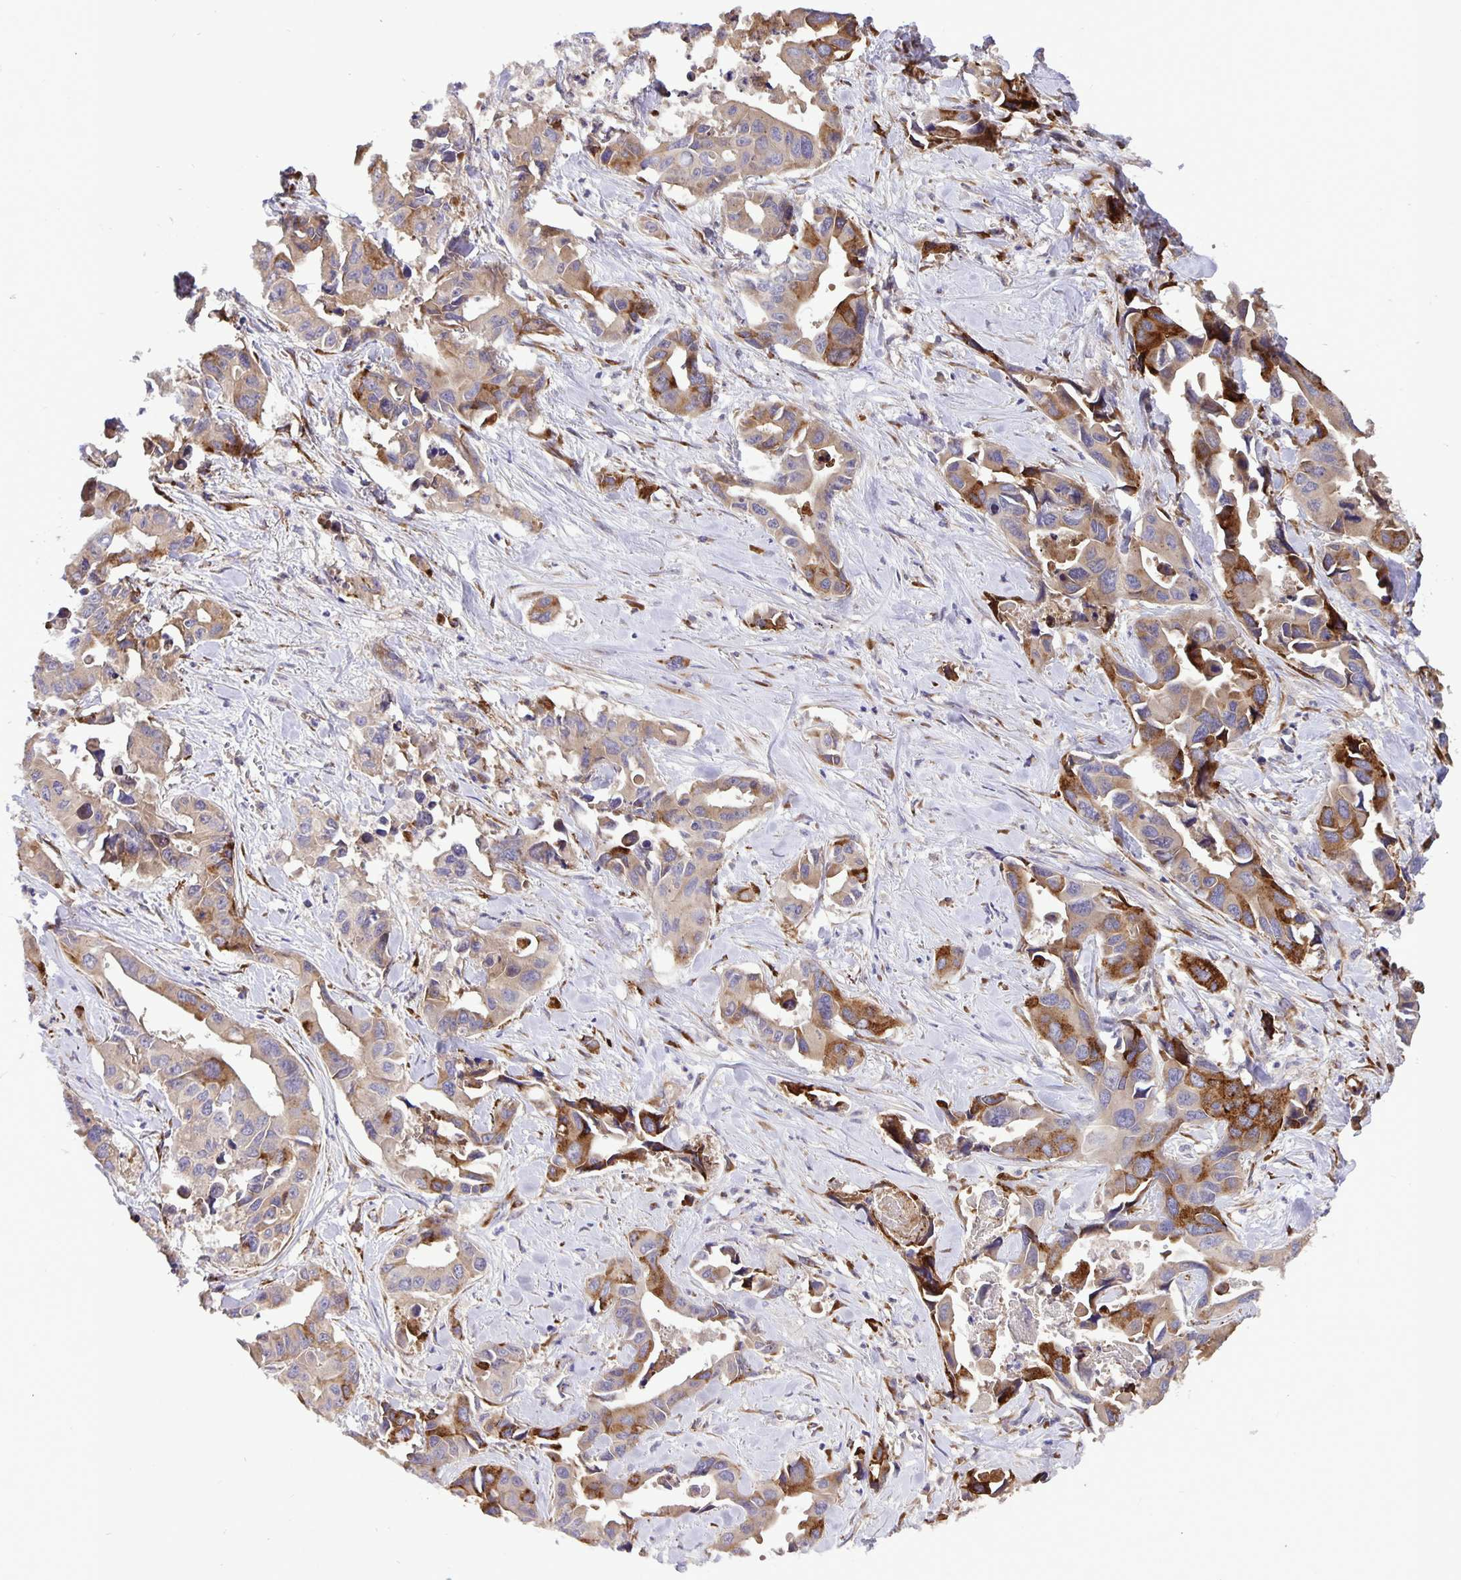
{"staining": {"intensity": "strong", "quantity": "<25%", "location": "cytoplasmic/membranous"}, "tissue": "lung cancer", "cell_type": "Tumor cells", "image_type": "cancer", "snomed": [{"axis": "morphology", "description": "Adenocarcinoma, NOS"}, {"axis": "topography", "description": "Lung"}], "caption": "Tumor cells demonstrate strong cytoplasmic/membranous staining in about <25% of cells in lung cancer. (Stains: DAB (3,3'-diaminobenzidine) in brown, nuclei in blue, Microscopy: brightfield microscopy at high magnification).", "gene": "EML6", "patient": {"sex": "male", "age": 64}}